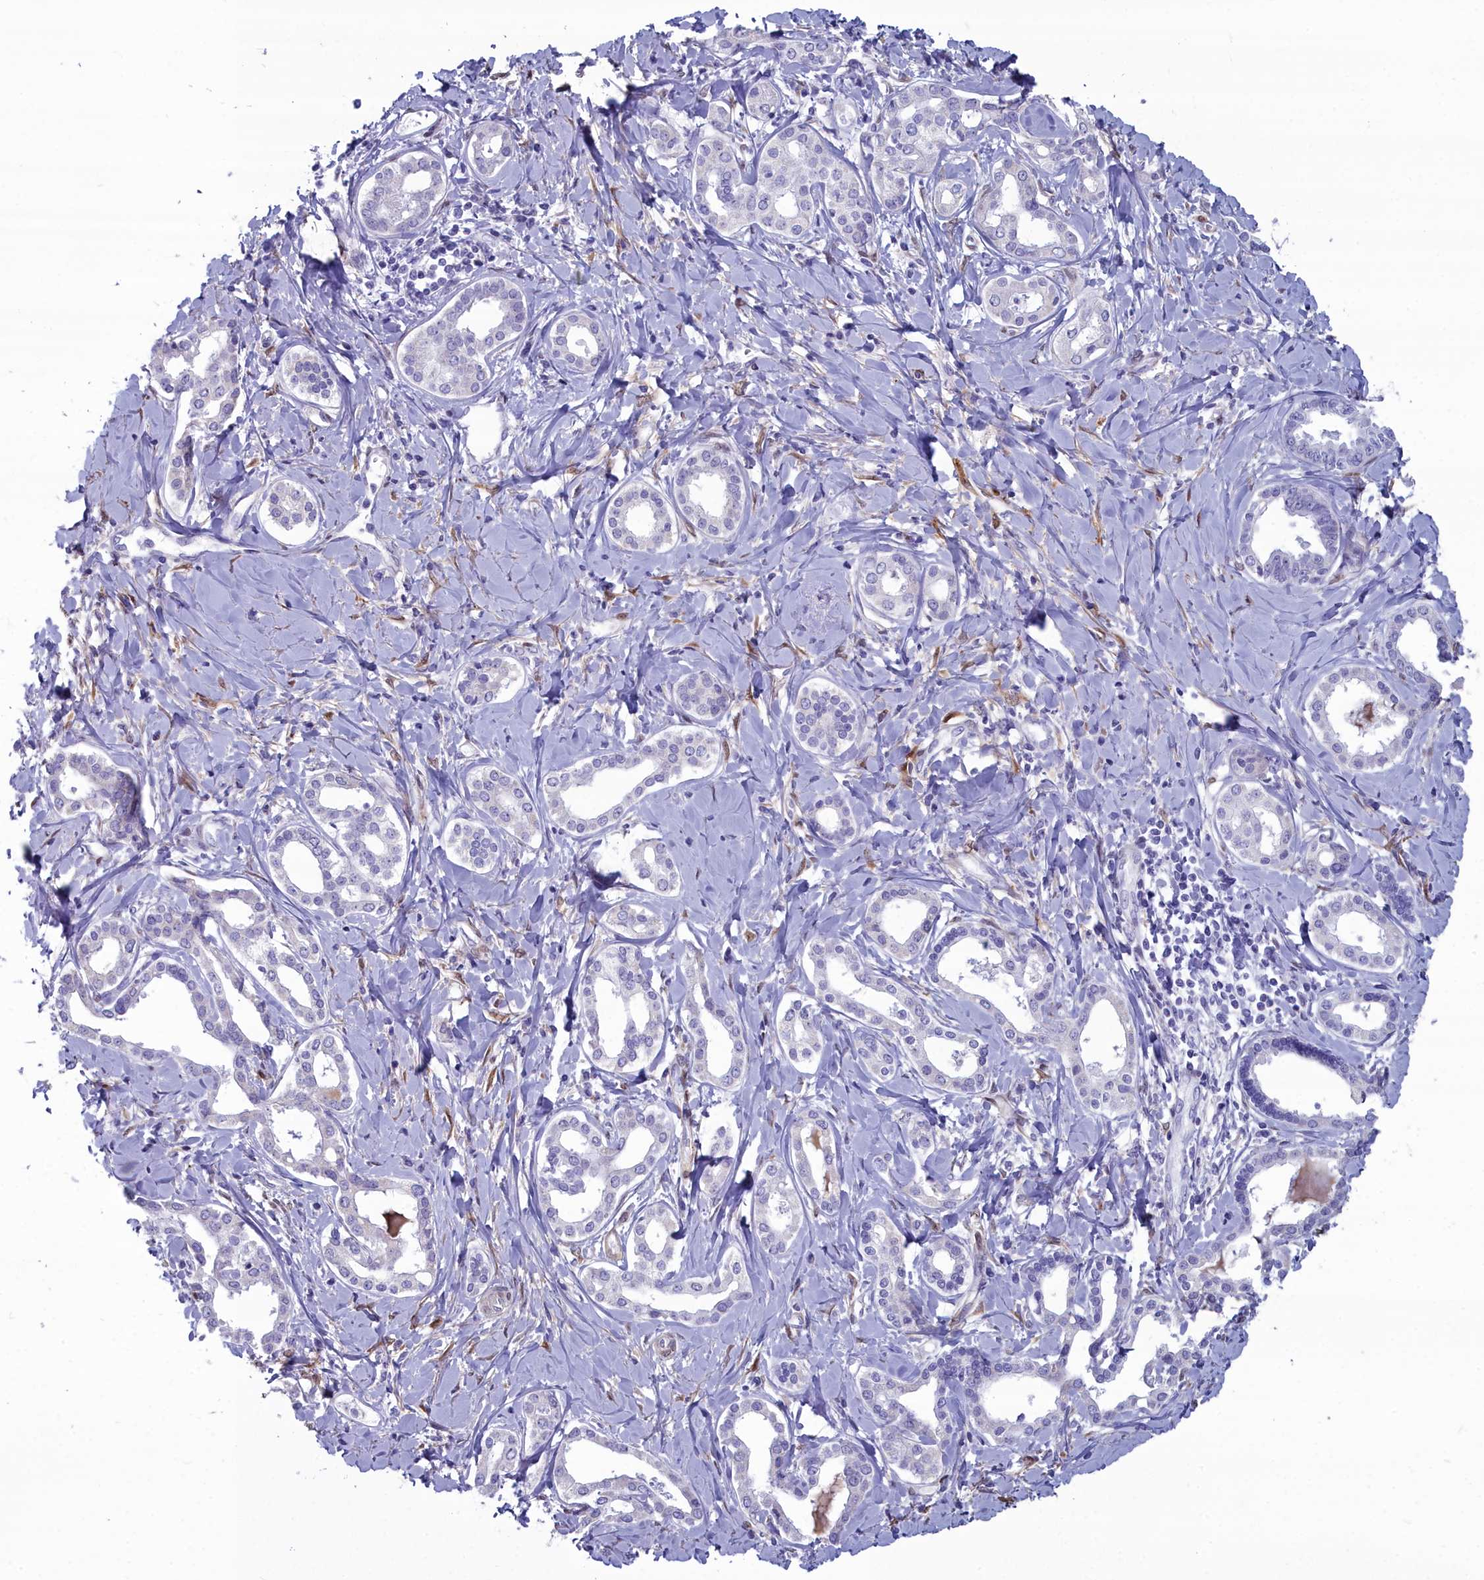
{"staining": {"intensity": "negative", "quantity": "none", "location": "none"}, "tissue": "liver cancer", "cell_type": "Tumor cells", "image_type": "cancer", "snomed": [{"axis": "morphology", "description": "Cholangiocarcinoma"}, {"axis": "topography", "description": "Liver"}], "caption": "Immunohistochemical staining of cholangiocarcinoma (liver) exhibits no significant expression in tumor cells.", "gene": "PPP1R14A", "patient": {"sex": "female", "age": 77}}